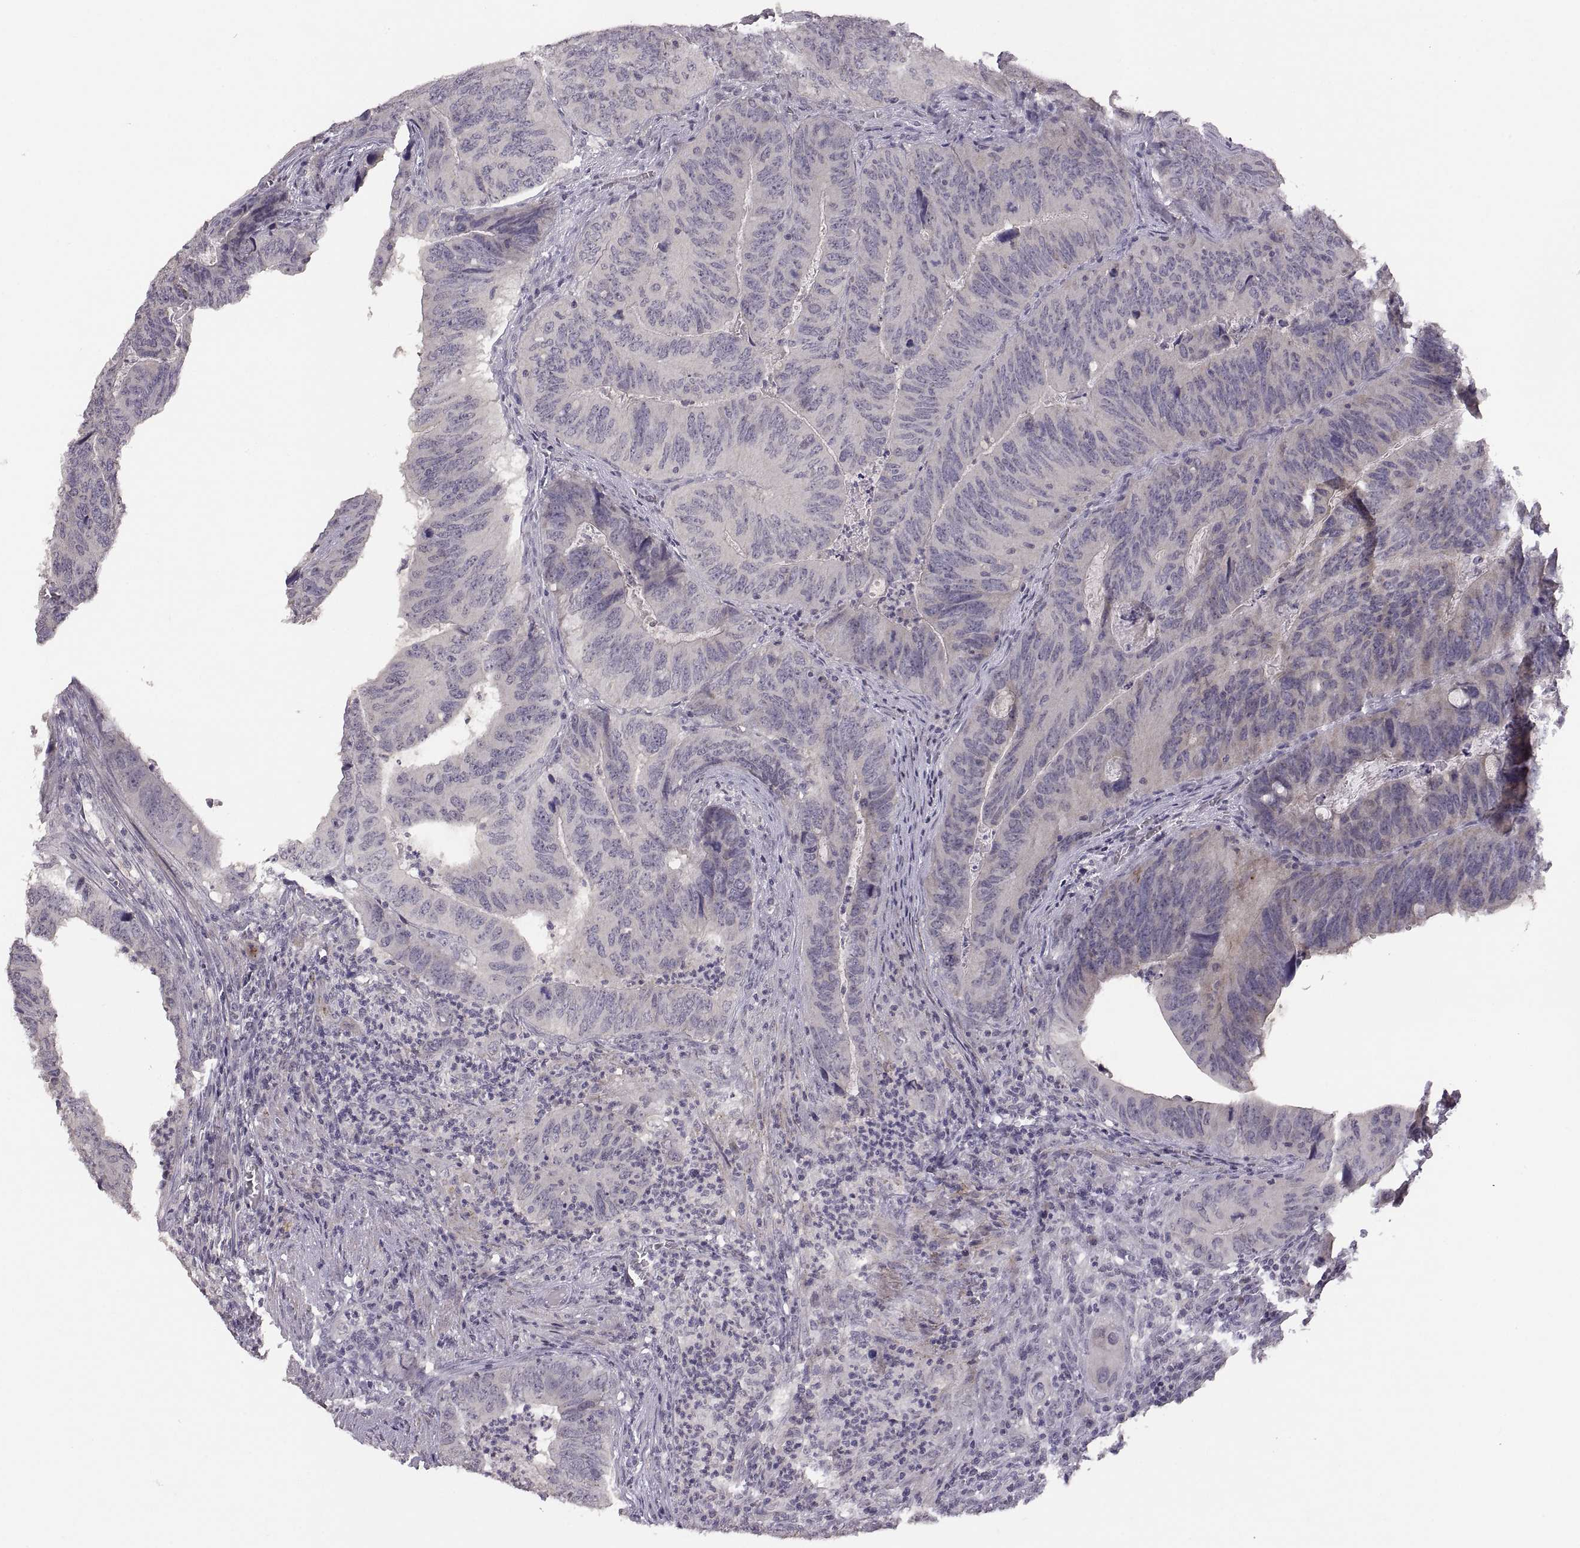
{"staining": {"intensity": "negative", "quantity": "none", "location": "none"}, "tissue": "colorectal cancer", "cell_type": "Tumor cells", "image_type": "cancer", "snomed": [{"axis": "morphology", "description": "Adenocarcinoma, NOS"}, {"axis": "topography", "description": "Colon"}], "caption": "Immunohistochemical staining of colorectal cancer (adenocarcinoma) reveals no significant staining in tumor cells.", "gene": "CDH2", "patient": {"sex": "male", "age": 79}}